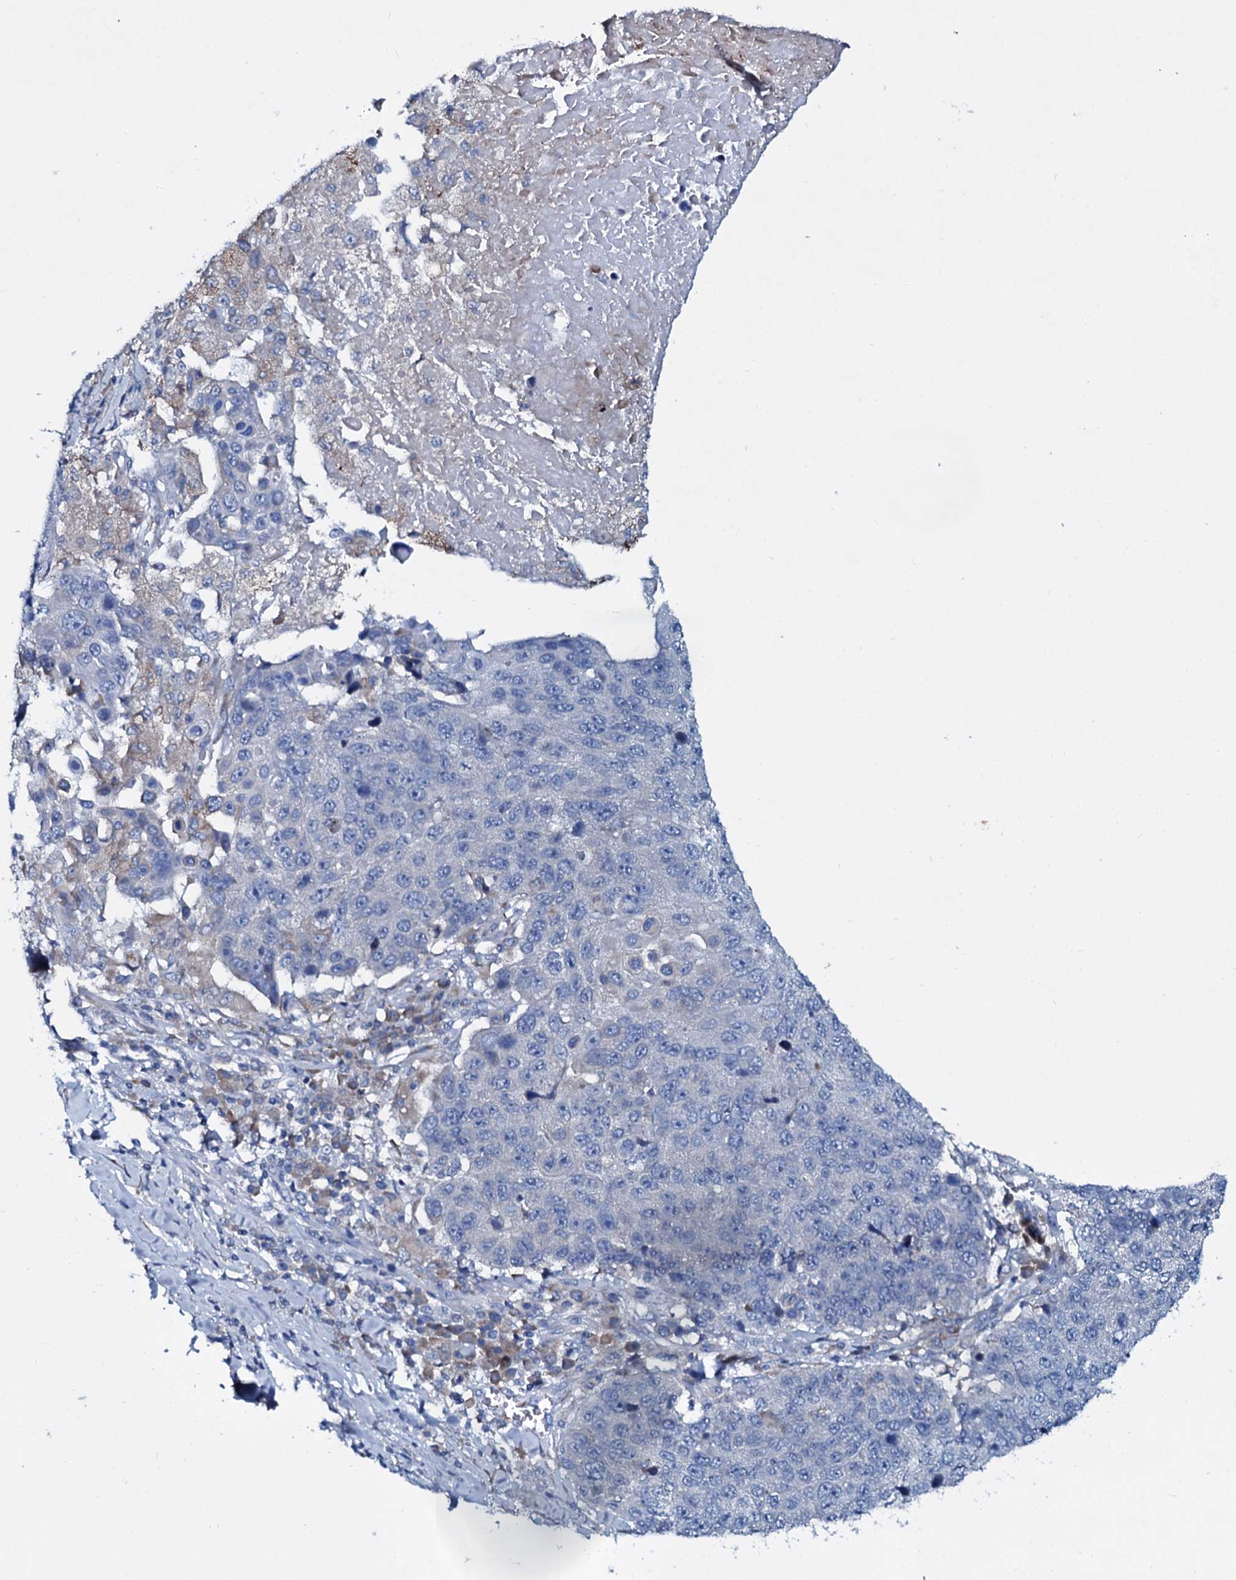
{"staining": {"intensity": "negative", "quantity": "none", "location": "none"}, "tissue": "lung cancer", "cell_type": "Tumor cells", "image_type": "cancer", "snomed": [{"axis": "morphology", "description": "Normal tissue, NOS"}, {"axis": "morphology", "description": "Squamous cell carcinoma, NOS"}, {"axis": "topography", "description": "Lymph node"}, {"axis": "topography", "description": "Lung"}], "caption": "DAB immunohistochemical staining of human squamous cell carcinoma (lung) shows no significant staining in tumor cells.", "gene": "TPGS2", "patient": {"sex": "male", "age": 66}}